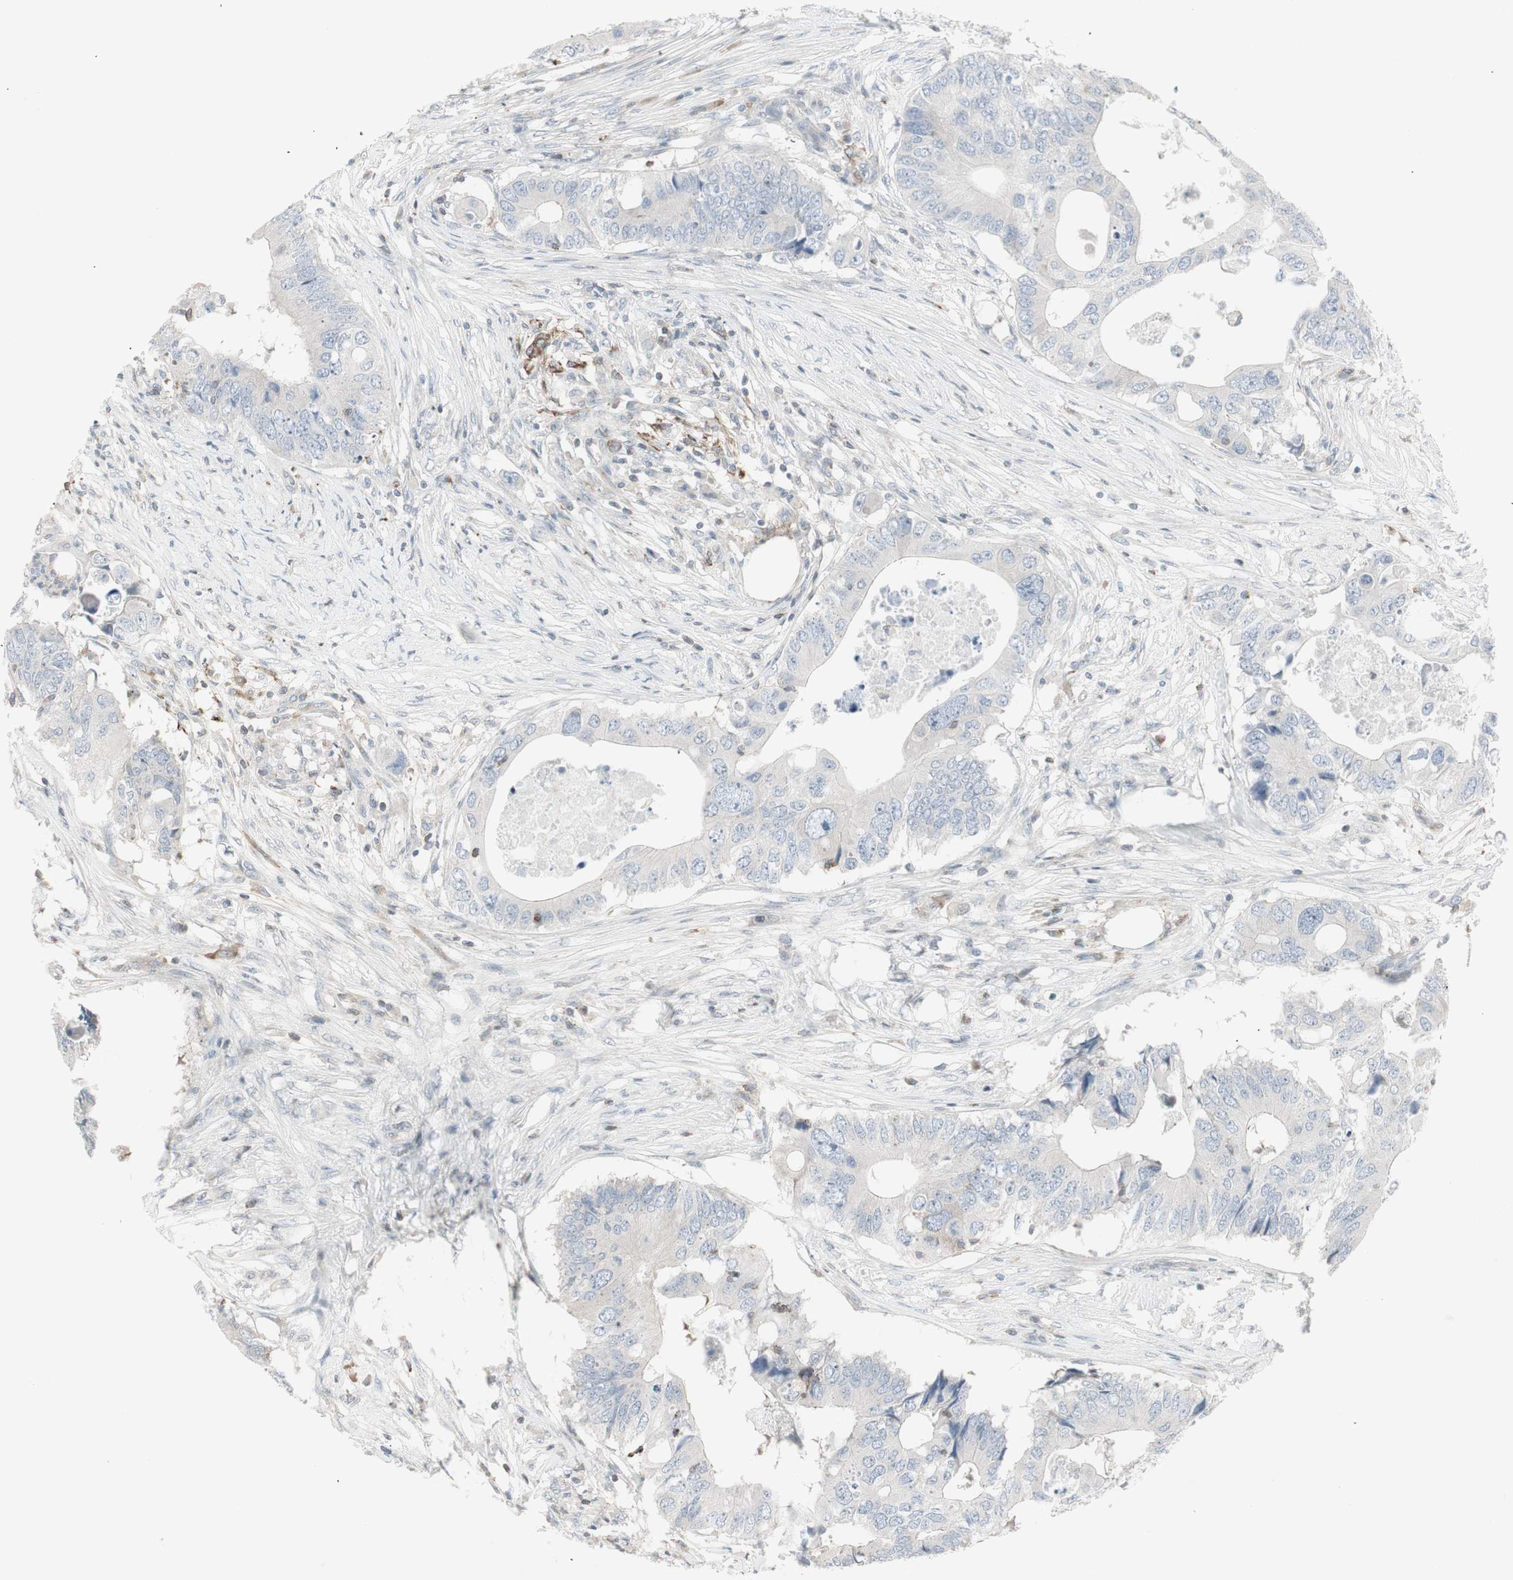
{"staining": {"intensity": "negative", "quantity": "none", "location": "none"}, "tissue": "colorectal cancer", "cell_type": "Tumor cells", "image_type": "cancer", "snomed": [{"axis": "morphology", "description": "Adenocarcinoma, NOS"}, {"axis": "topography", "description": "Colon"}], "caption": "High magnification brightfield microscopy of colorectal cancer stained with DAB (3,3'-diaminobenzidine) (brown) and counterstained with hematoxylin (blue): tumor cells show no significant expression.", "gene": "MAP4K4", "patient": {"sex": "male", "age": 71}}